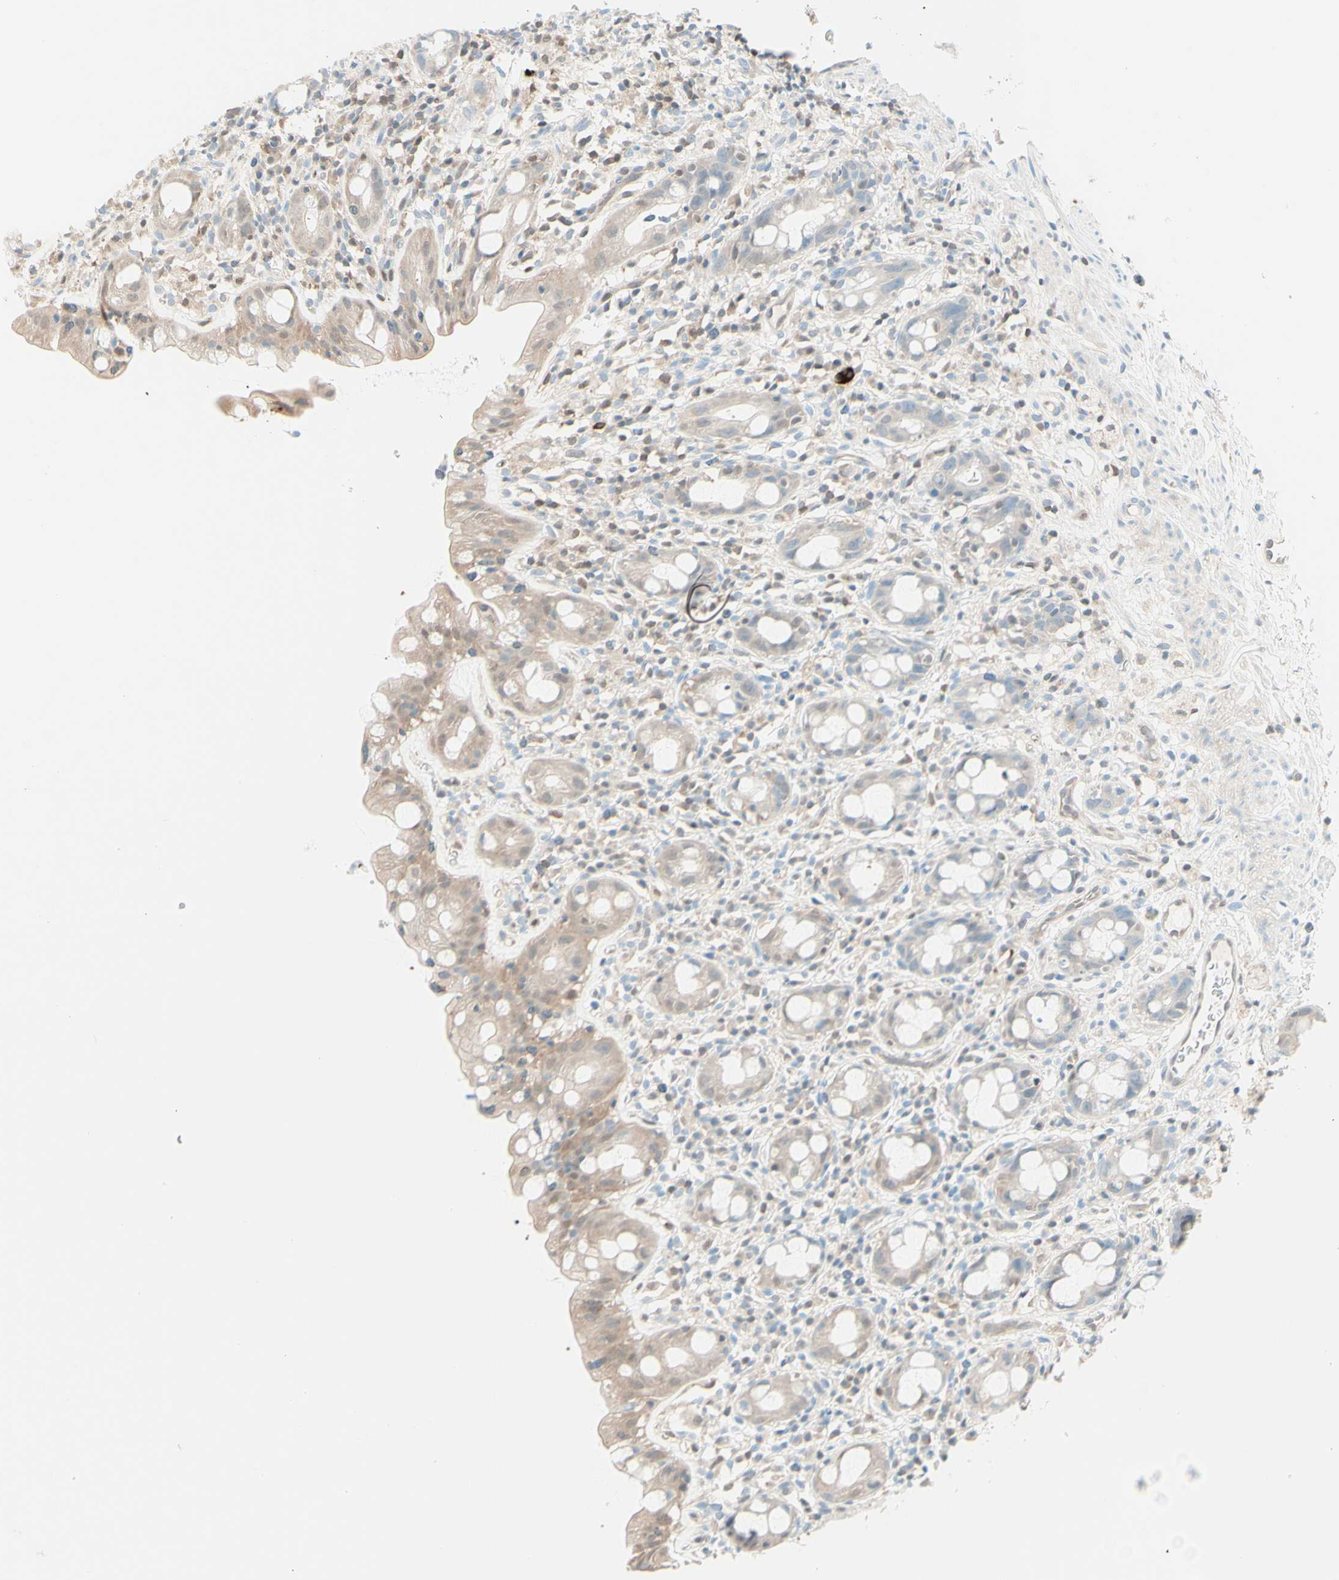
{"staining": {"intensity": "weak", "quantity": ">75%", "location": "cytoplasmic/membranous"}, "tissue": "rectum", "cell_type": "Glandular cells", "image_type": "normal", "snomed": [{"axis": "morphology", "description": "Normal tissue, NOS"}, {"axis": "topography", "description": "Rectum"}], "caption": "Immunohistochemical staining of benign human rectum displays low levels of weak cytoplasmic/membranous expression in approximately >75% of glandular cells.", "gene": "UPK3B", "patient": {"sex": "male", "age": 44}}